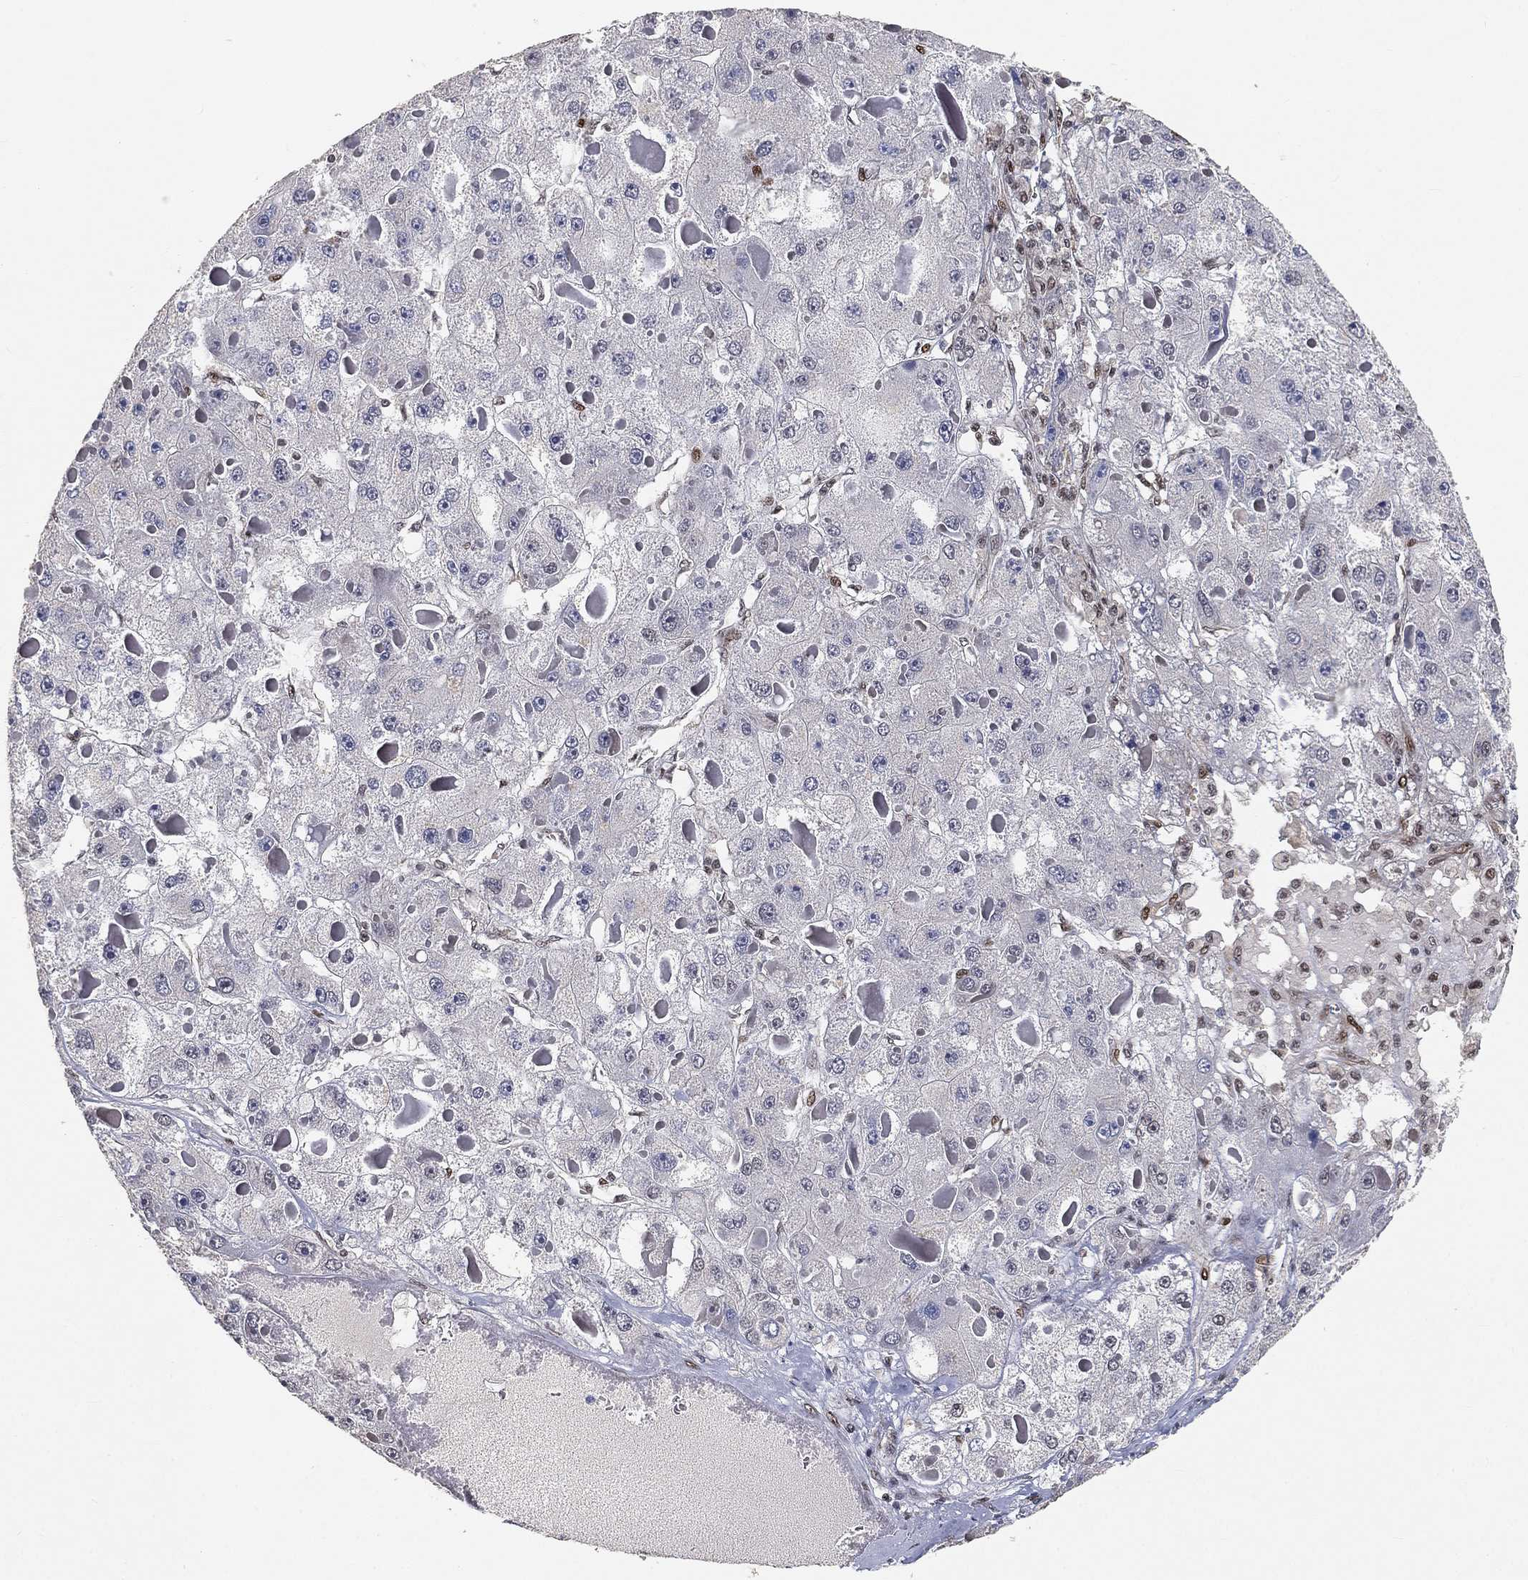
{"staining": {"intensity": "negative", "quantity": "none", "location": "none"}, "tissue": "liver cancer", "cell_type": "Tumor cells", "image_type": "cancer", "snomed": [{"axis": "morphology", "description": "Carcinoma, Hepatocellular, NOS"}, {"axis": "topography", "description": "Liver"}], "caption": "Tumor cells are negative for protein expression in human liver hepatocellular carcinoma.", "gene": "CRTC3", "patient": {"sex": "female", "age": 73}}